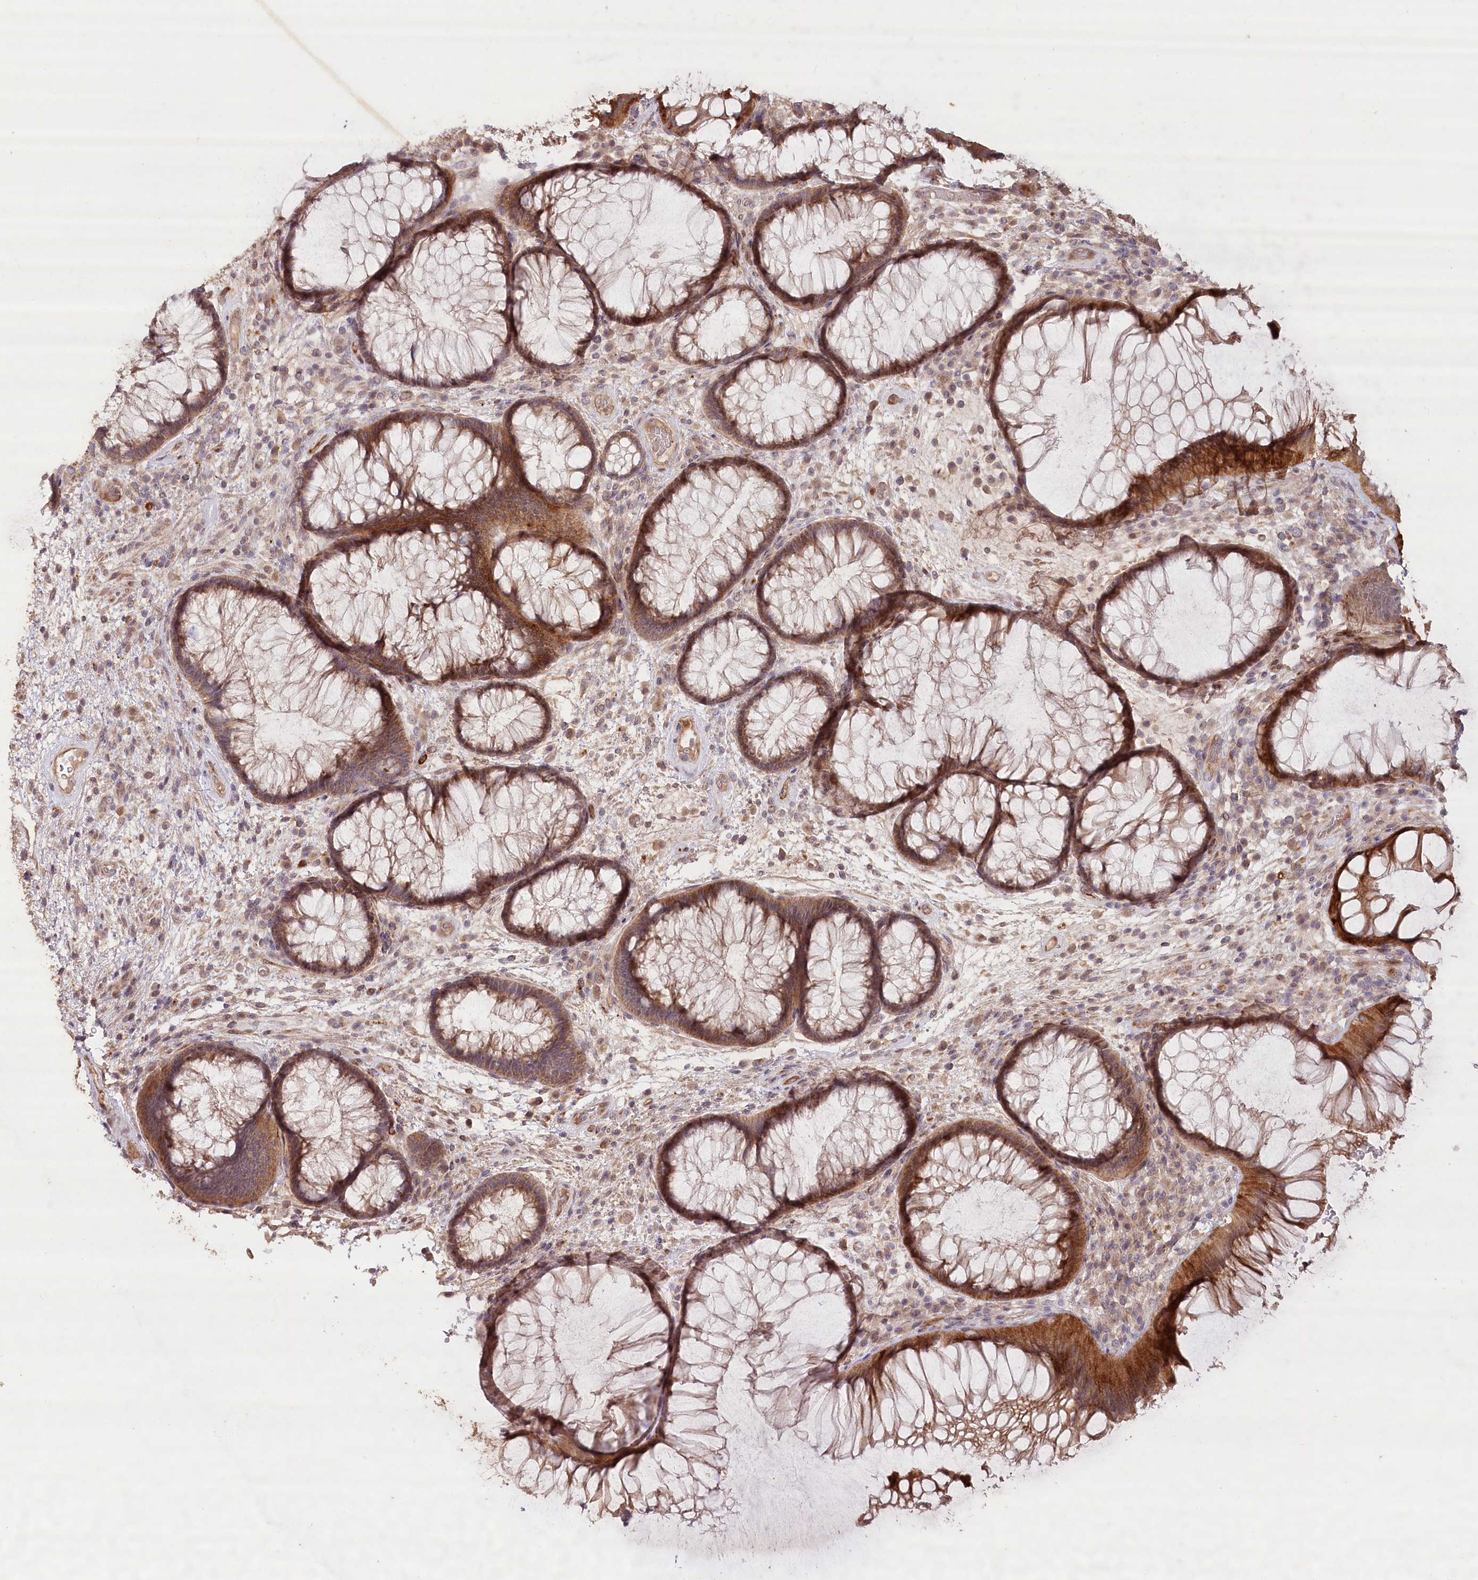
{"staining": {"intensity": "strong", "quantity": ">75%", "location": "cytoplasmic/membranous"}, "tissue": "rectum", "cell_type": "Glandular cells", "image_type": "normal", "snomed": [{"axis": "morphology", "description": "Normal tissue, NOS"}, {"axis": "topography", "description": "Rectum"}], "caption": "This image demonstrates immunohistochemistry (IHC) staining of unremarkable rectum, with high strong cytoplasmic/membranous expression in about >75% of glandular cells.", "gene": "IRAK1BP1", "patient": {"sex": "male", "age": 51}}